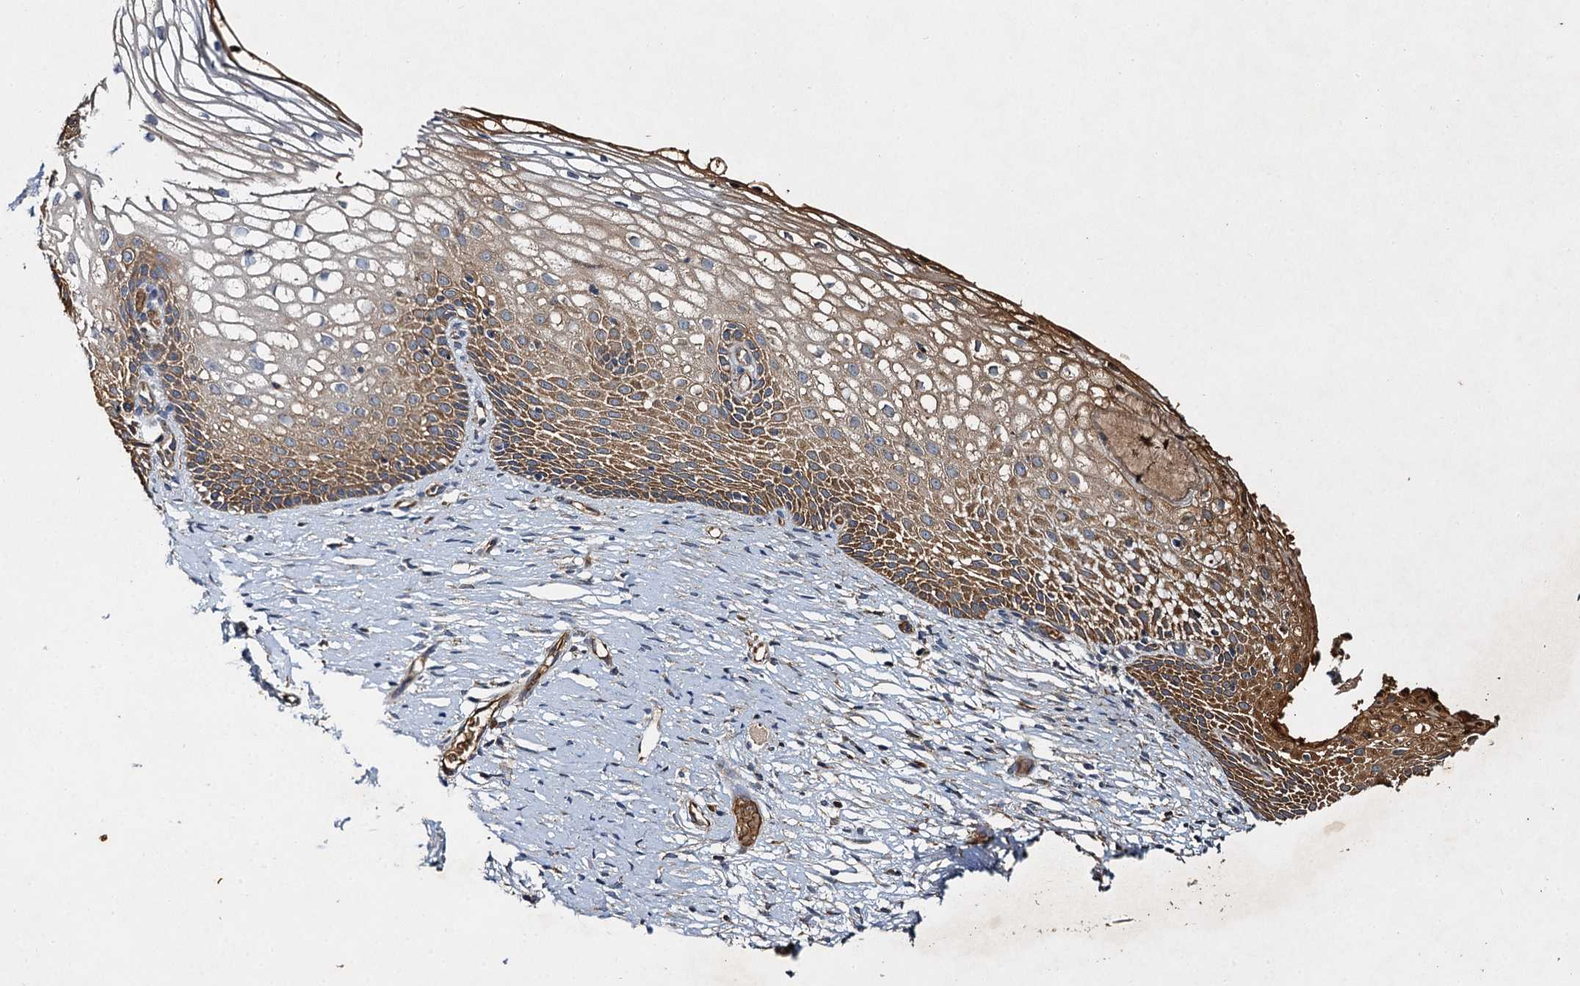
{"staining": {"intensity": "weak", "quantity": "<25%", "location": "cytoplasmic/membranous"}, "tissue": "cervix", "cell_type": "Glandular cells", "image_type": "normal", "snomed": [{"axis": "morphology", "description": "Normal tissue, NOS"}, {"axis": "topography", "description": "Cervix"}], "caption": "IHC image of benign cervix: cervix stained with DAB demonstrates no significant protein staining in glandular cells.", "gene": "BCS1L", "patient": {"sex": "female", "age": 33}}